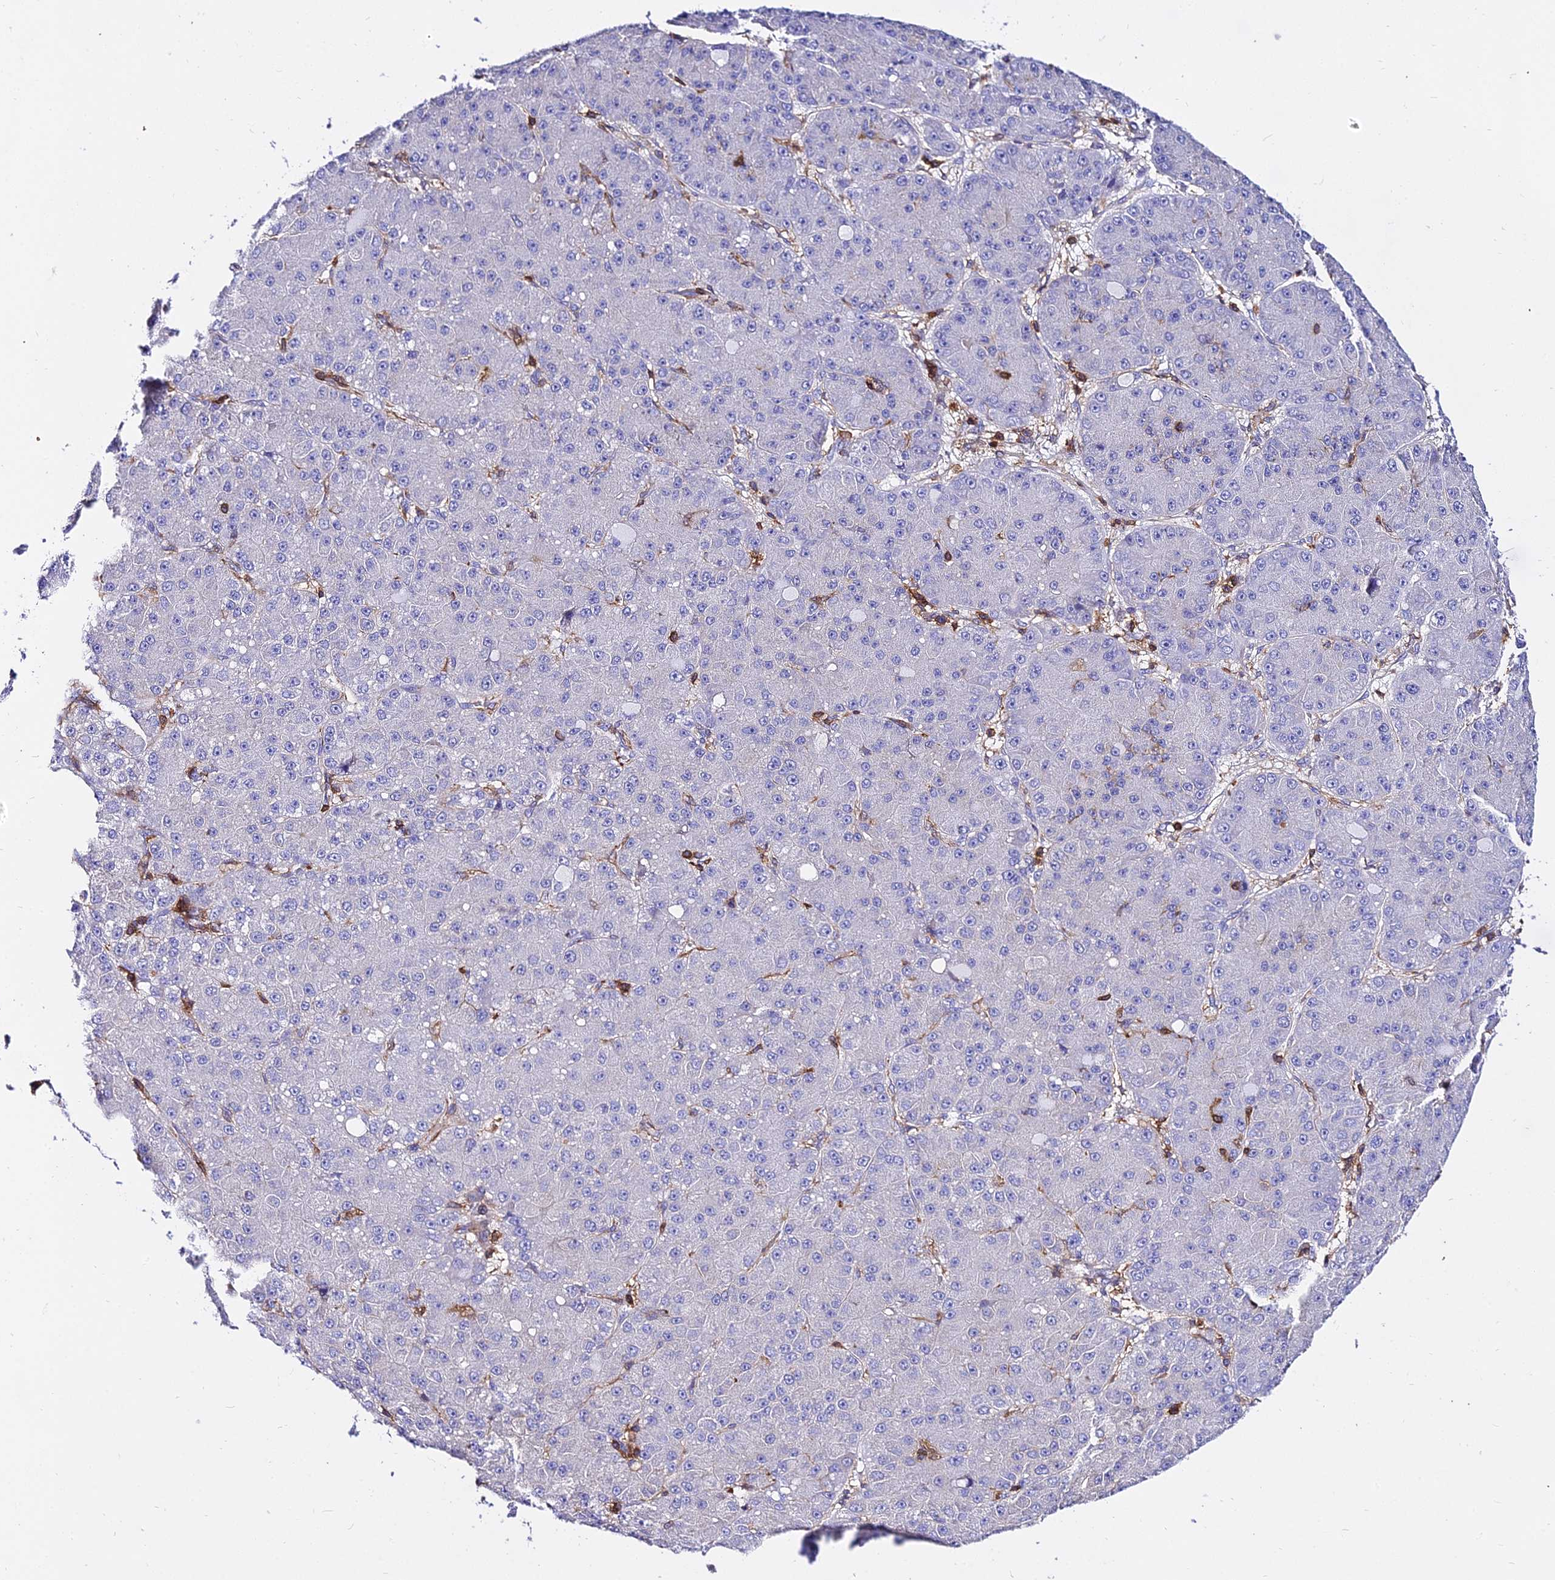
{"staining": {"intensity": "negative", "quantity": "none", "location": "none"}, "tissue": "liver cancer", "cell_type": "Tumor cells", "image_type": "cancer", "snomed": [{"axis": "morphology", "description": "Carcinoma, Hepatocellular, NOS"}, {"axis": "topography", "description": "Liver"}], "caption": "Liver cancer stained for a protein using IHC reveals no positivity tumor cells.", "gene": "CSRP1", "patient": {"sex": "male", "age": 67}}